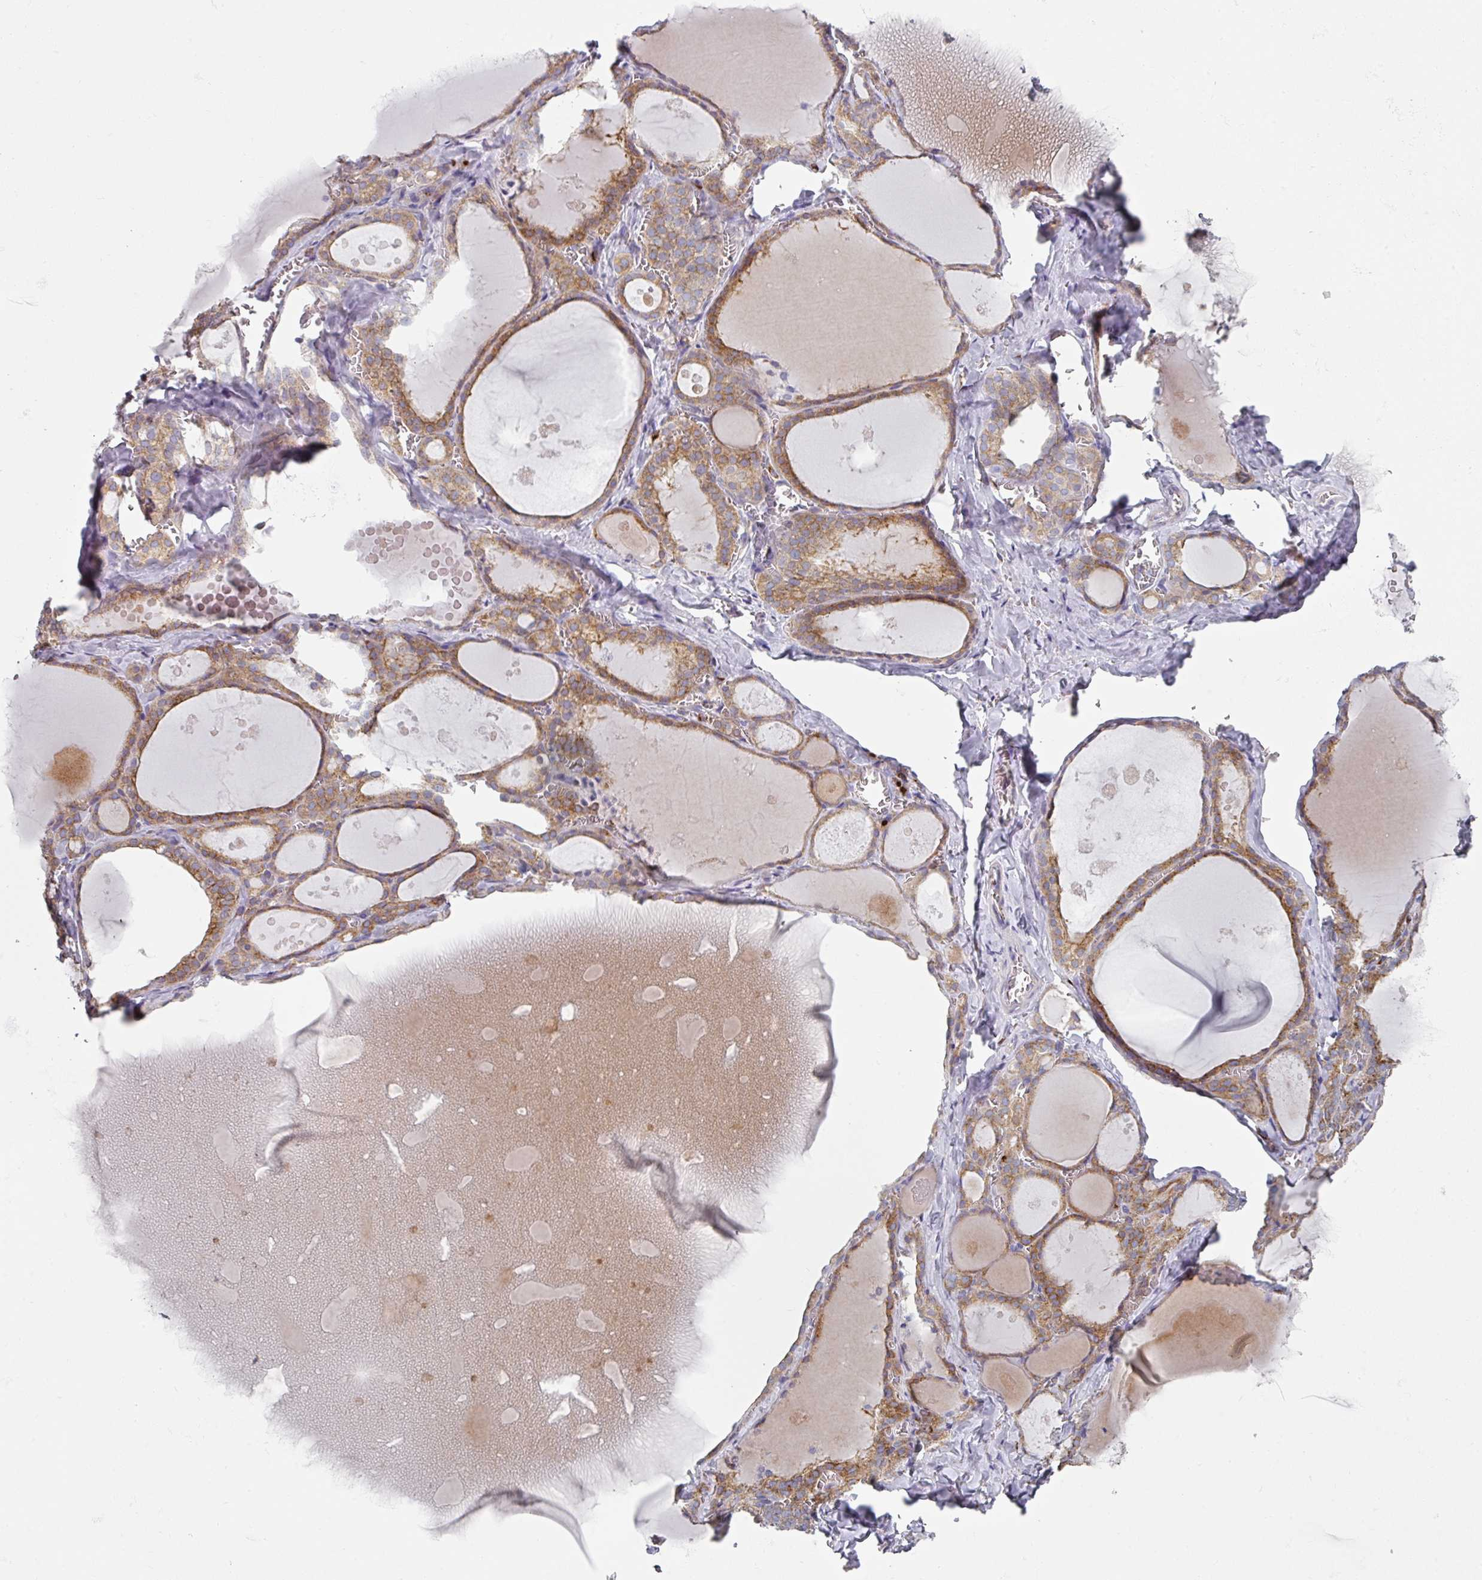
{"staining": {"intensity": "strong", "quantity": ">75%", "location": "cytoplasmic/membranous"}, "tissue": "thyroid gland", "cell_type": "Glandular cells", "image_type": "normal", "snomed": [{"axis": "morphology", "description": "Normal tissue, NOS"}, {"axis": "topography", "description": "Thyroid gland"}], "caption": "Protein staining reveals strong cytoplasmic/membranous expression in about >75% of glandular cells in benign thyroid gland.", "gene": "CCDC85B", "patient": {"sex": "male", "age": 56}}